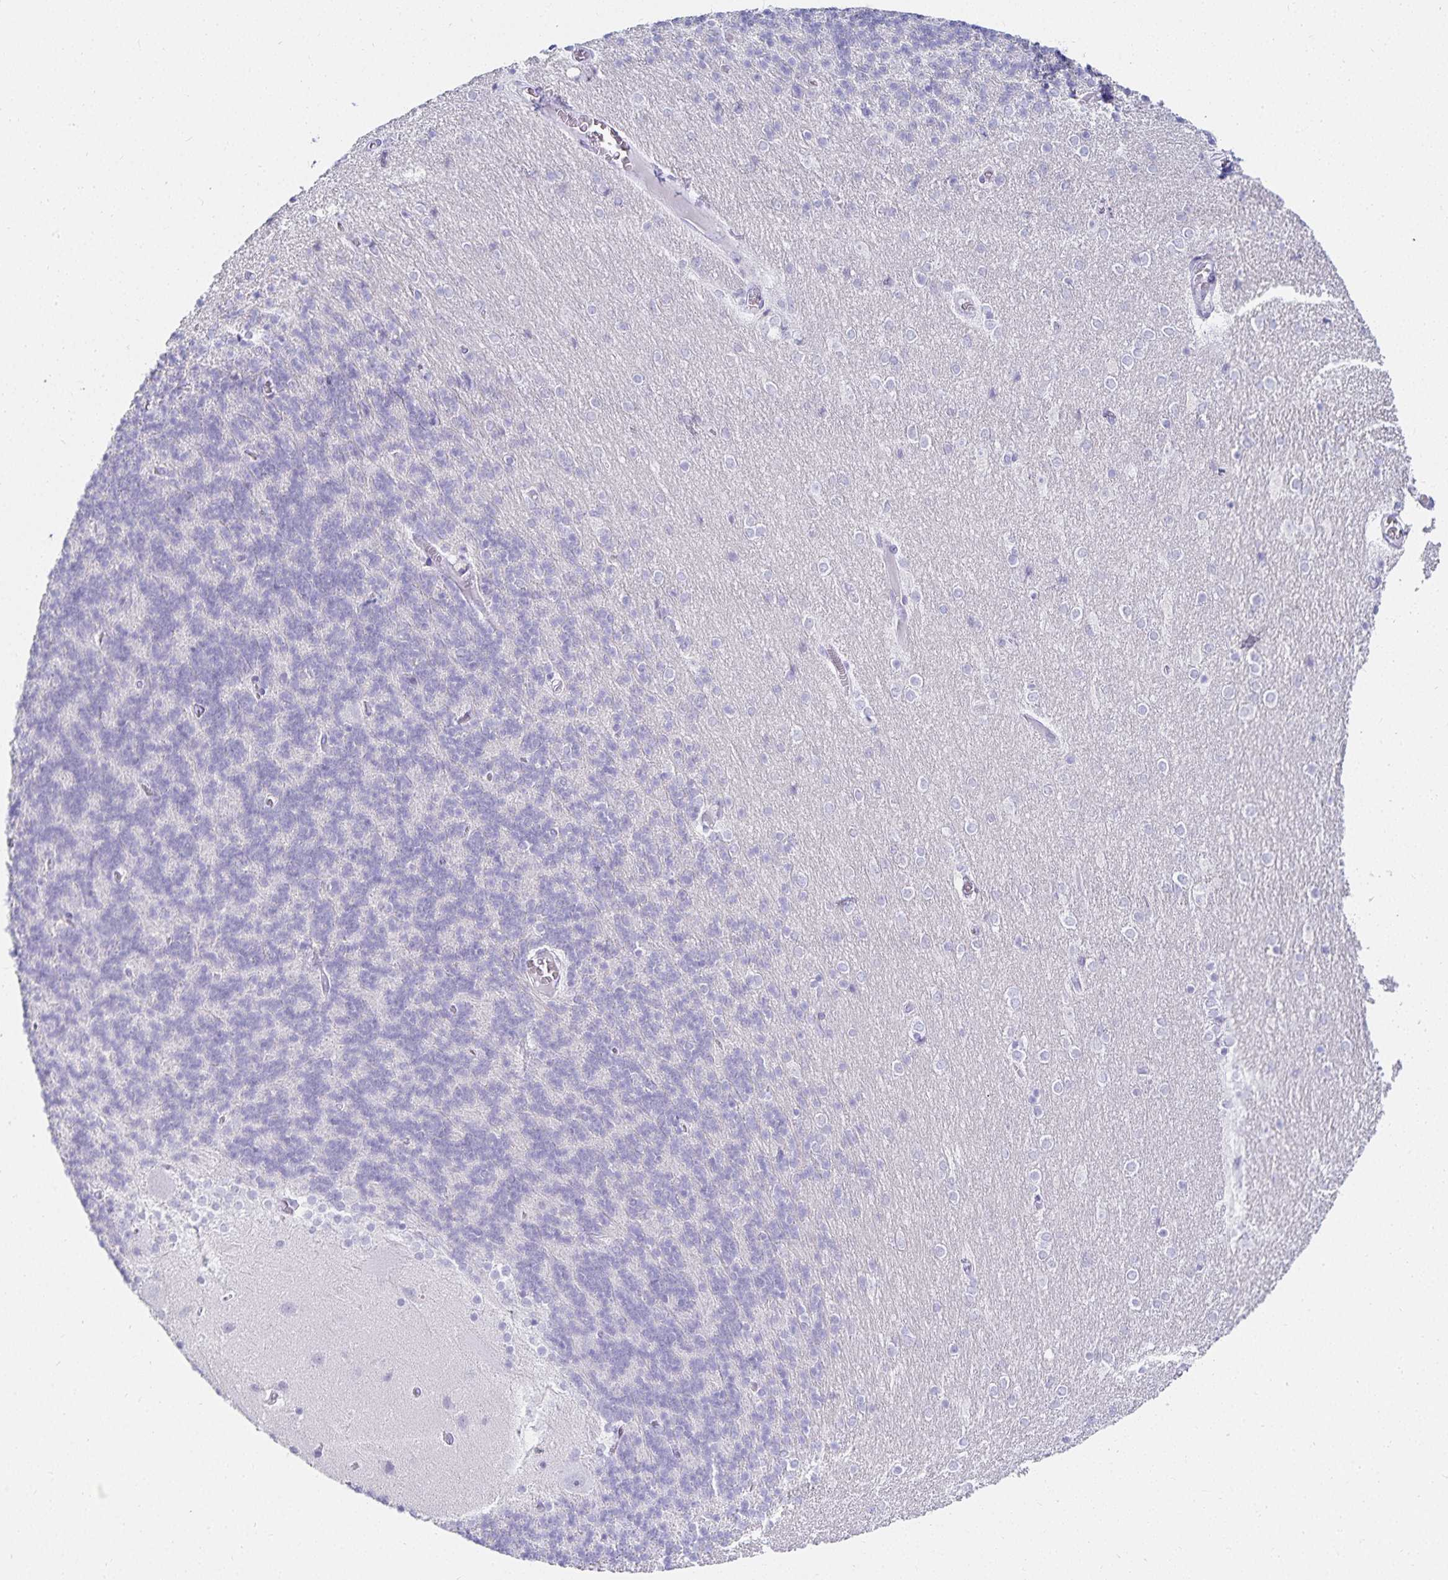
{"staining": {"intensity": "negative", "quantity": "none", "location": "none"}, "tissue": "cerebellum", "cell_type": "Cells in granular layer", "image_type": "normal", "snomed": [{"axis": "morphology", "description": "Normal tissue, NOS"}, {"axis": "topography", "description": "Cerebellum"}], "caption": "DAB immunohistochemical staining of benign cerebellum exhibits no significant expression in cells in granular layer. Nuclei are stained in blue.", "gene": "GP2", "patient": {"sex": "female", "age": 54}}